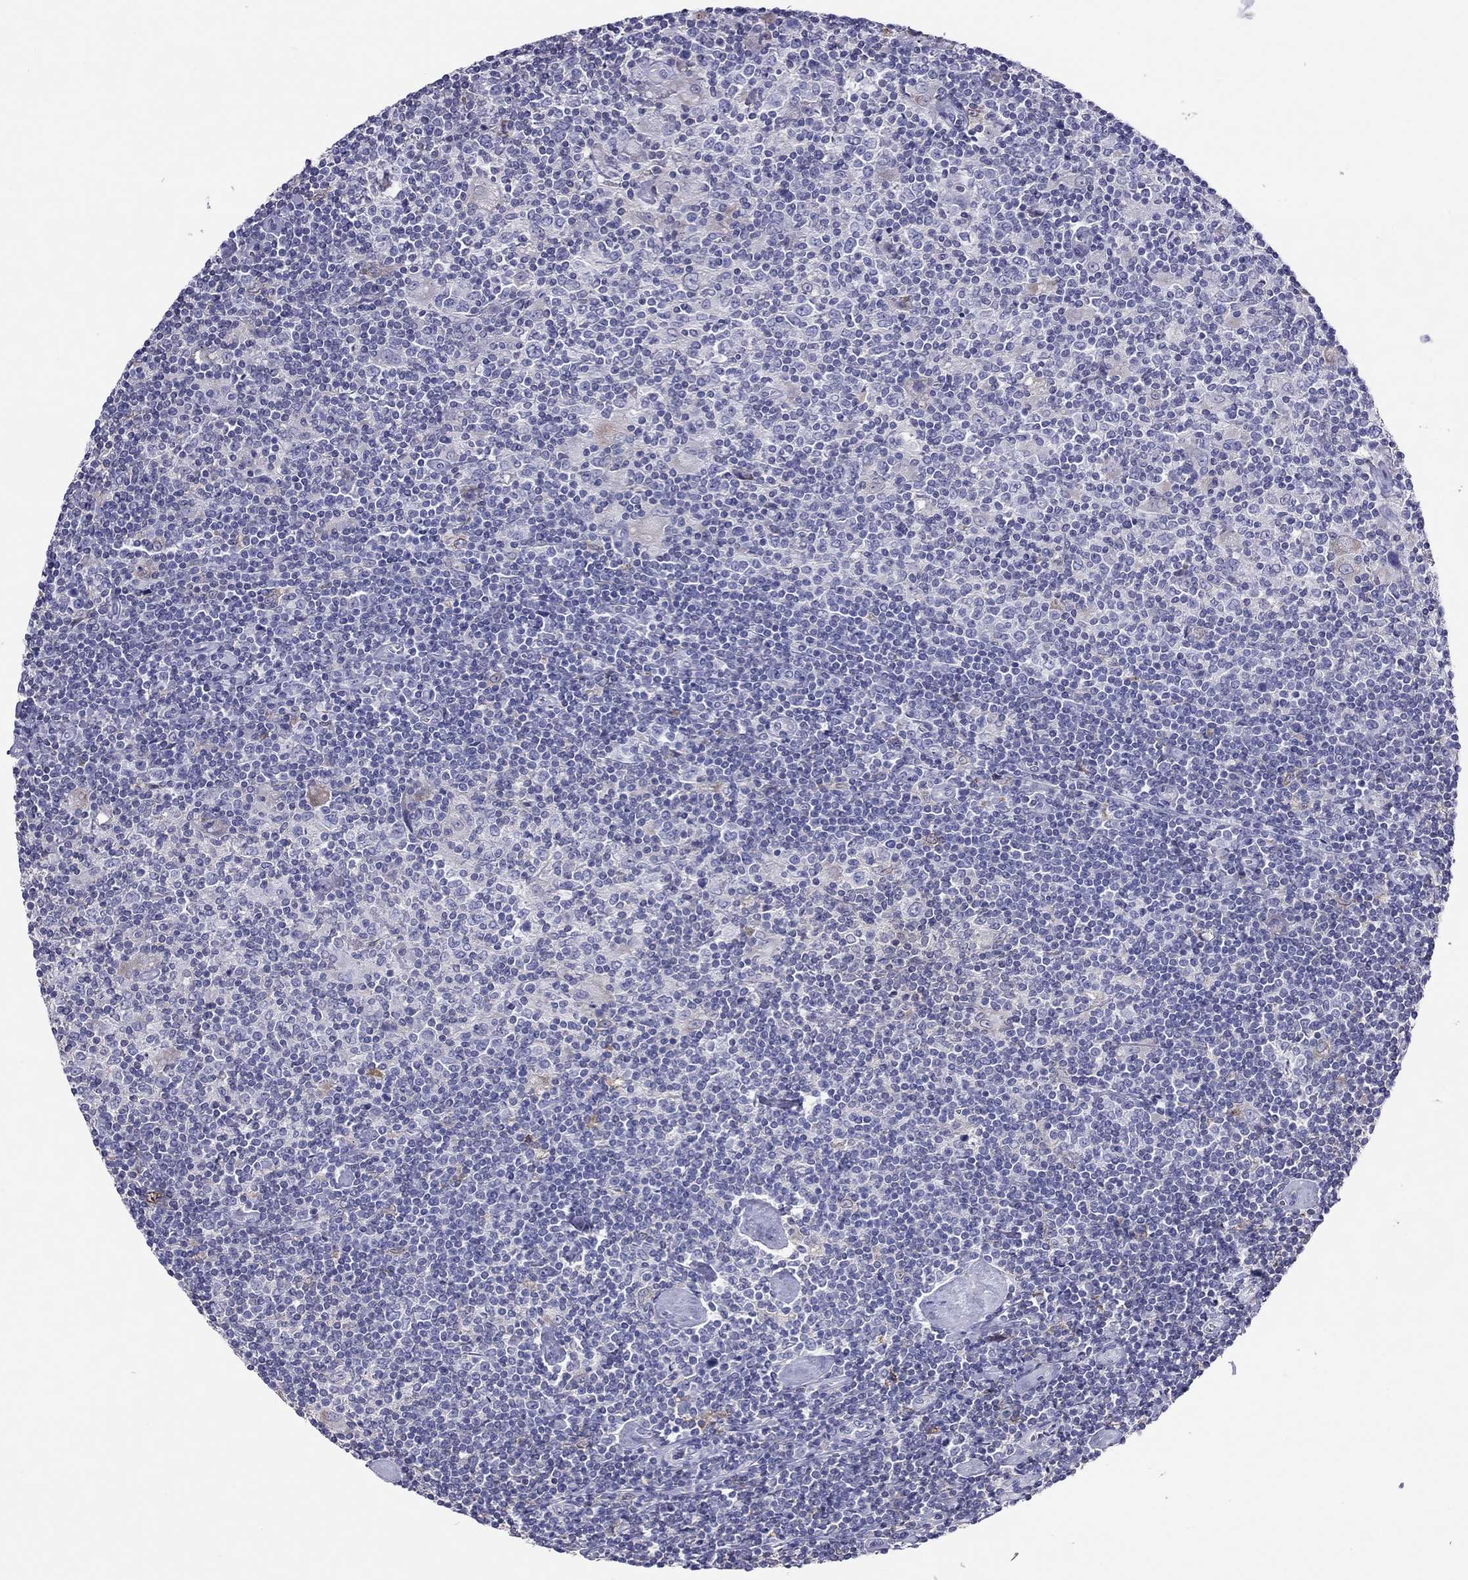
{"staining": {"intensity": "negative", "quantity": "none", "location": "none"}, "tissue": "lymphoma", "cell_type": "Tumor cells", "image_type": "cancer", "snomed": [{"axis": "morphology", "description": "Hodgkin's disease, NOS"}, {"axis": "topography", "description": "Lymph node"}], "caption": "IHC of Hodgkin's disease exhibits no positivity in tumor cells.", "gene": "SLC46A2", "patient": {"sex": "male", "age": 40}}